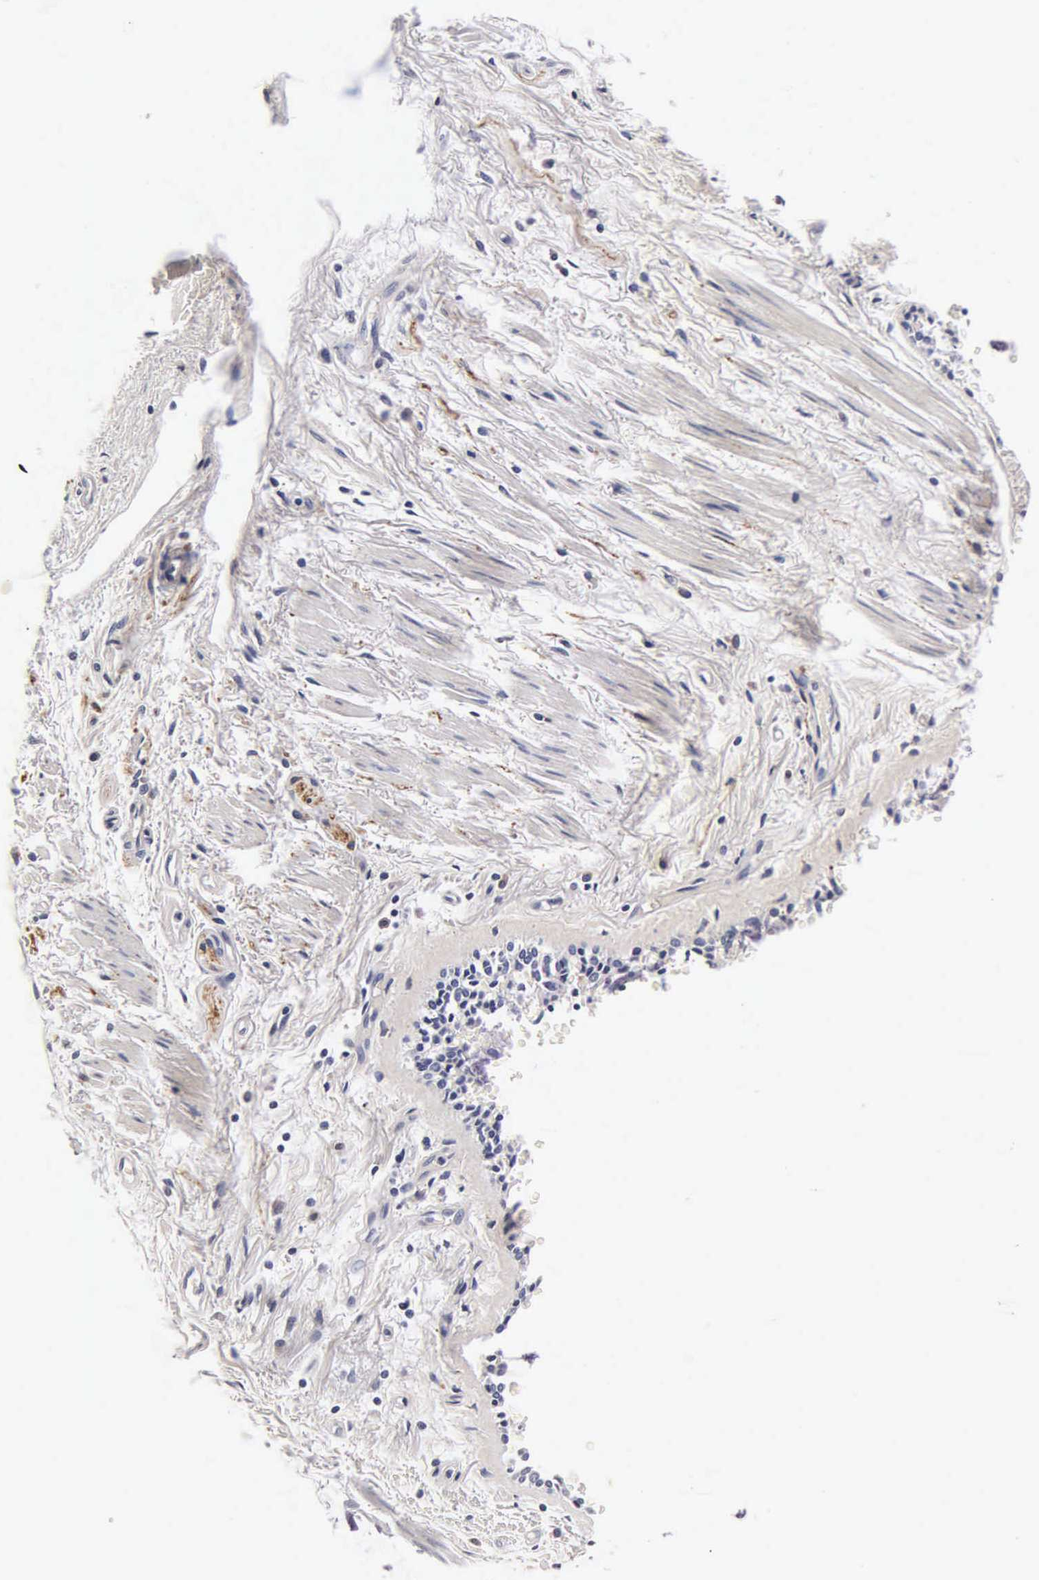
{"staining": {"intensity": "negative", "quantity": "none", "location": "none"}, "tissue": "adipose tissue", "cell_type": "Adipocytes", "image_type": "normal", "snomed": [{"axis": "morphology", "description": "Normal tissue, NOS"}, {"axis": "topography", "description": "Cartilage tissue"}, {"axis": "topography", "description": "Lung"}], "caption": "This is an IHC histopathology image of unremarkable human adipose tissue. There is no expression in adipocytes.", "gene": "ENO2", "patient": {"sex": "male", "age": 65}}